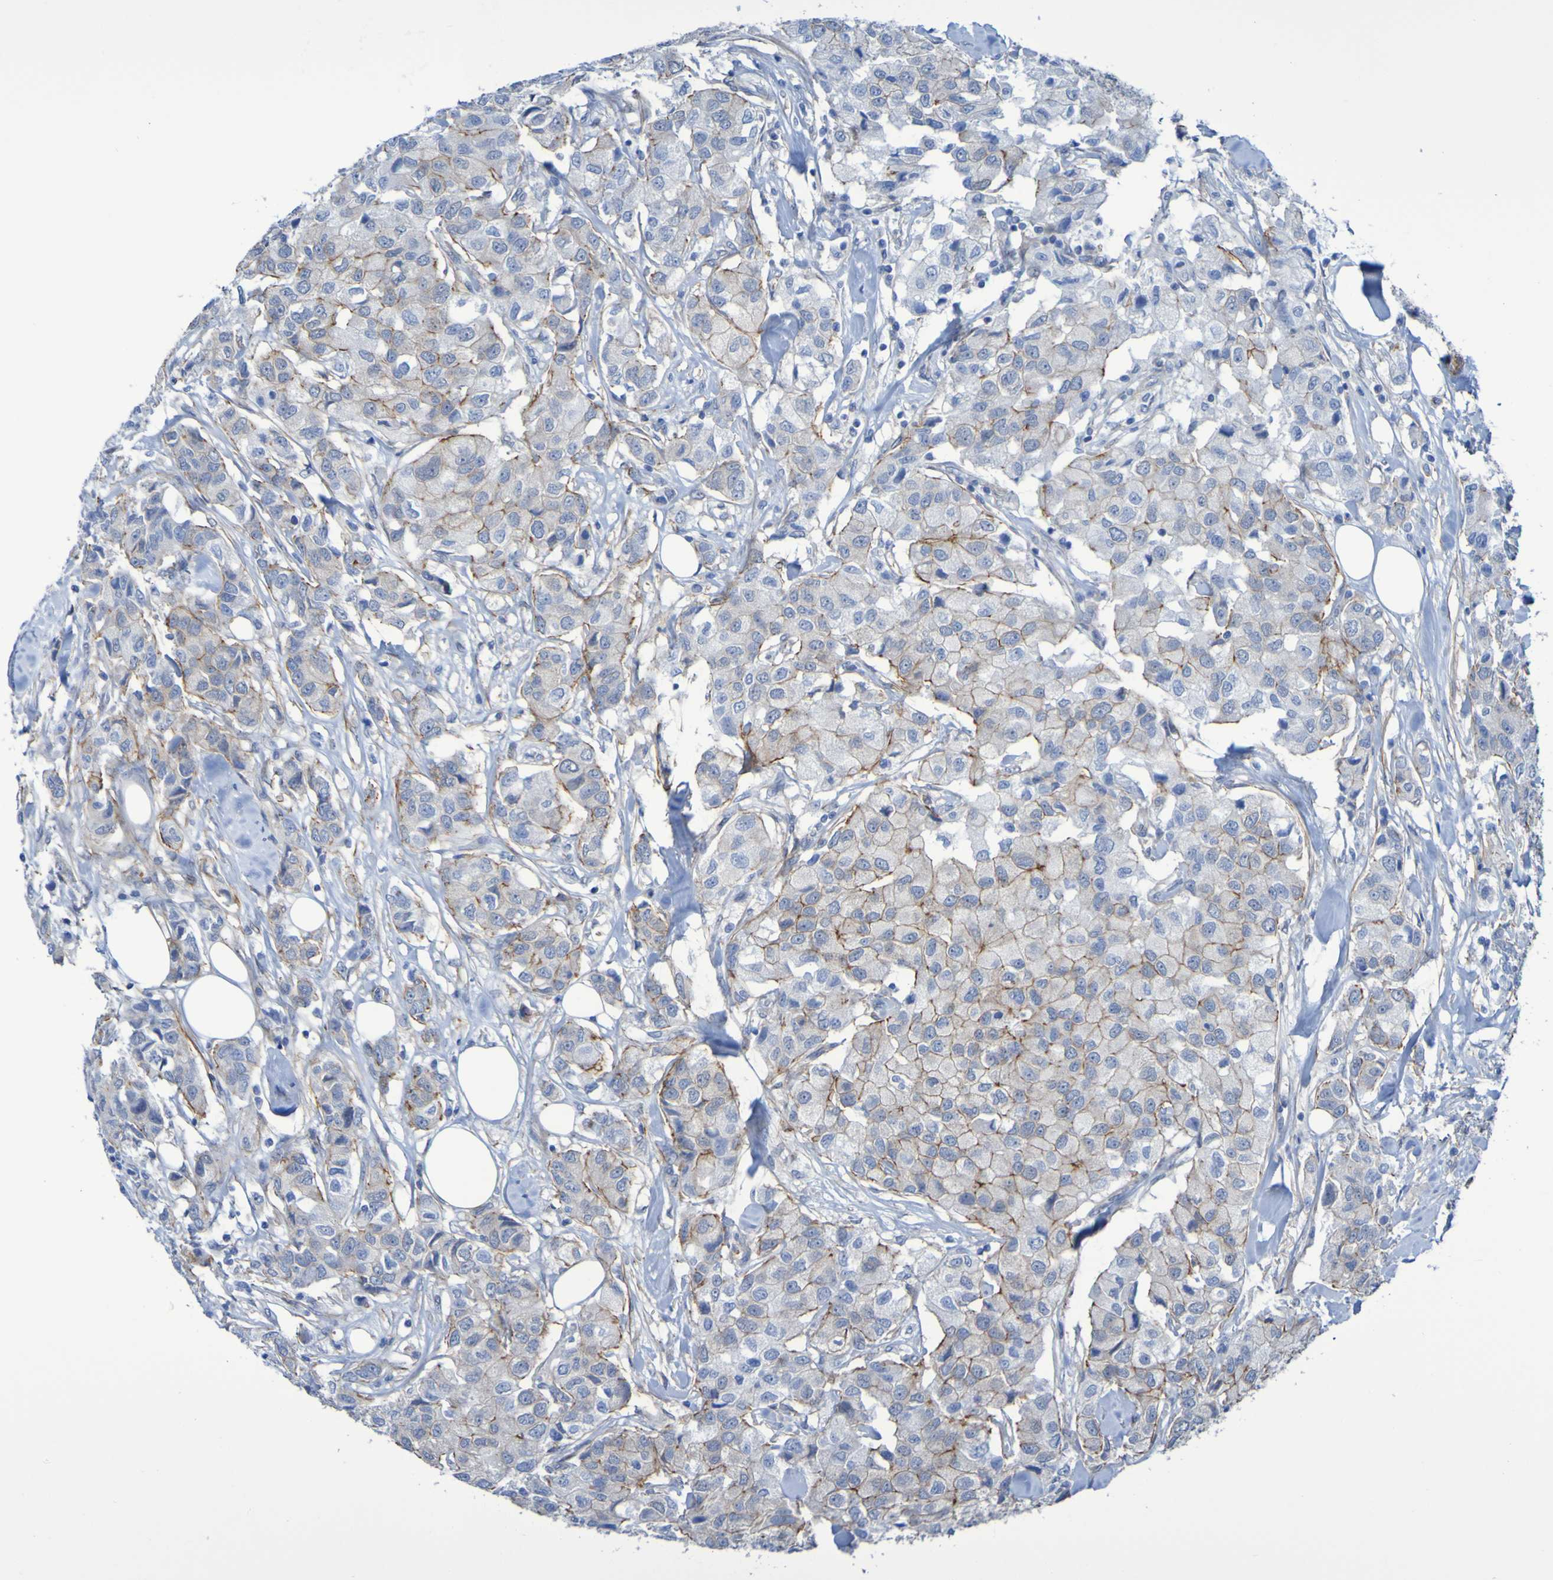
{"staining": {"intensity": "moderate", "quantity": "25%-75%", "location": "cytoplasmic/membranous"}, "tissue": "breast cancer", "cell_type": "Tumor cells", "image_type": "cancer", "snomed": [{"axis": "morphology", "description": "Duct carcinoma"}, {"axis": "topography", "description": "Breast"}], "caption": "There is medium levels of moderate cytoplasmic/membranous positivity in tumor cells of breast cancer (invasive ductal carcinoma), as demonstrated by immunohistochemical staining (brown color).", "gene": "LPP", "patient": {"sex": "female", "age": 80}}